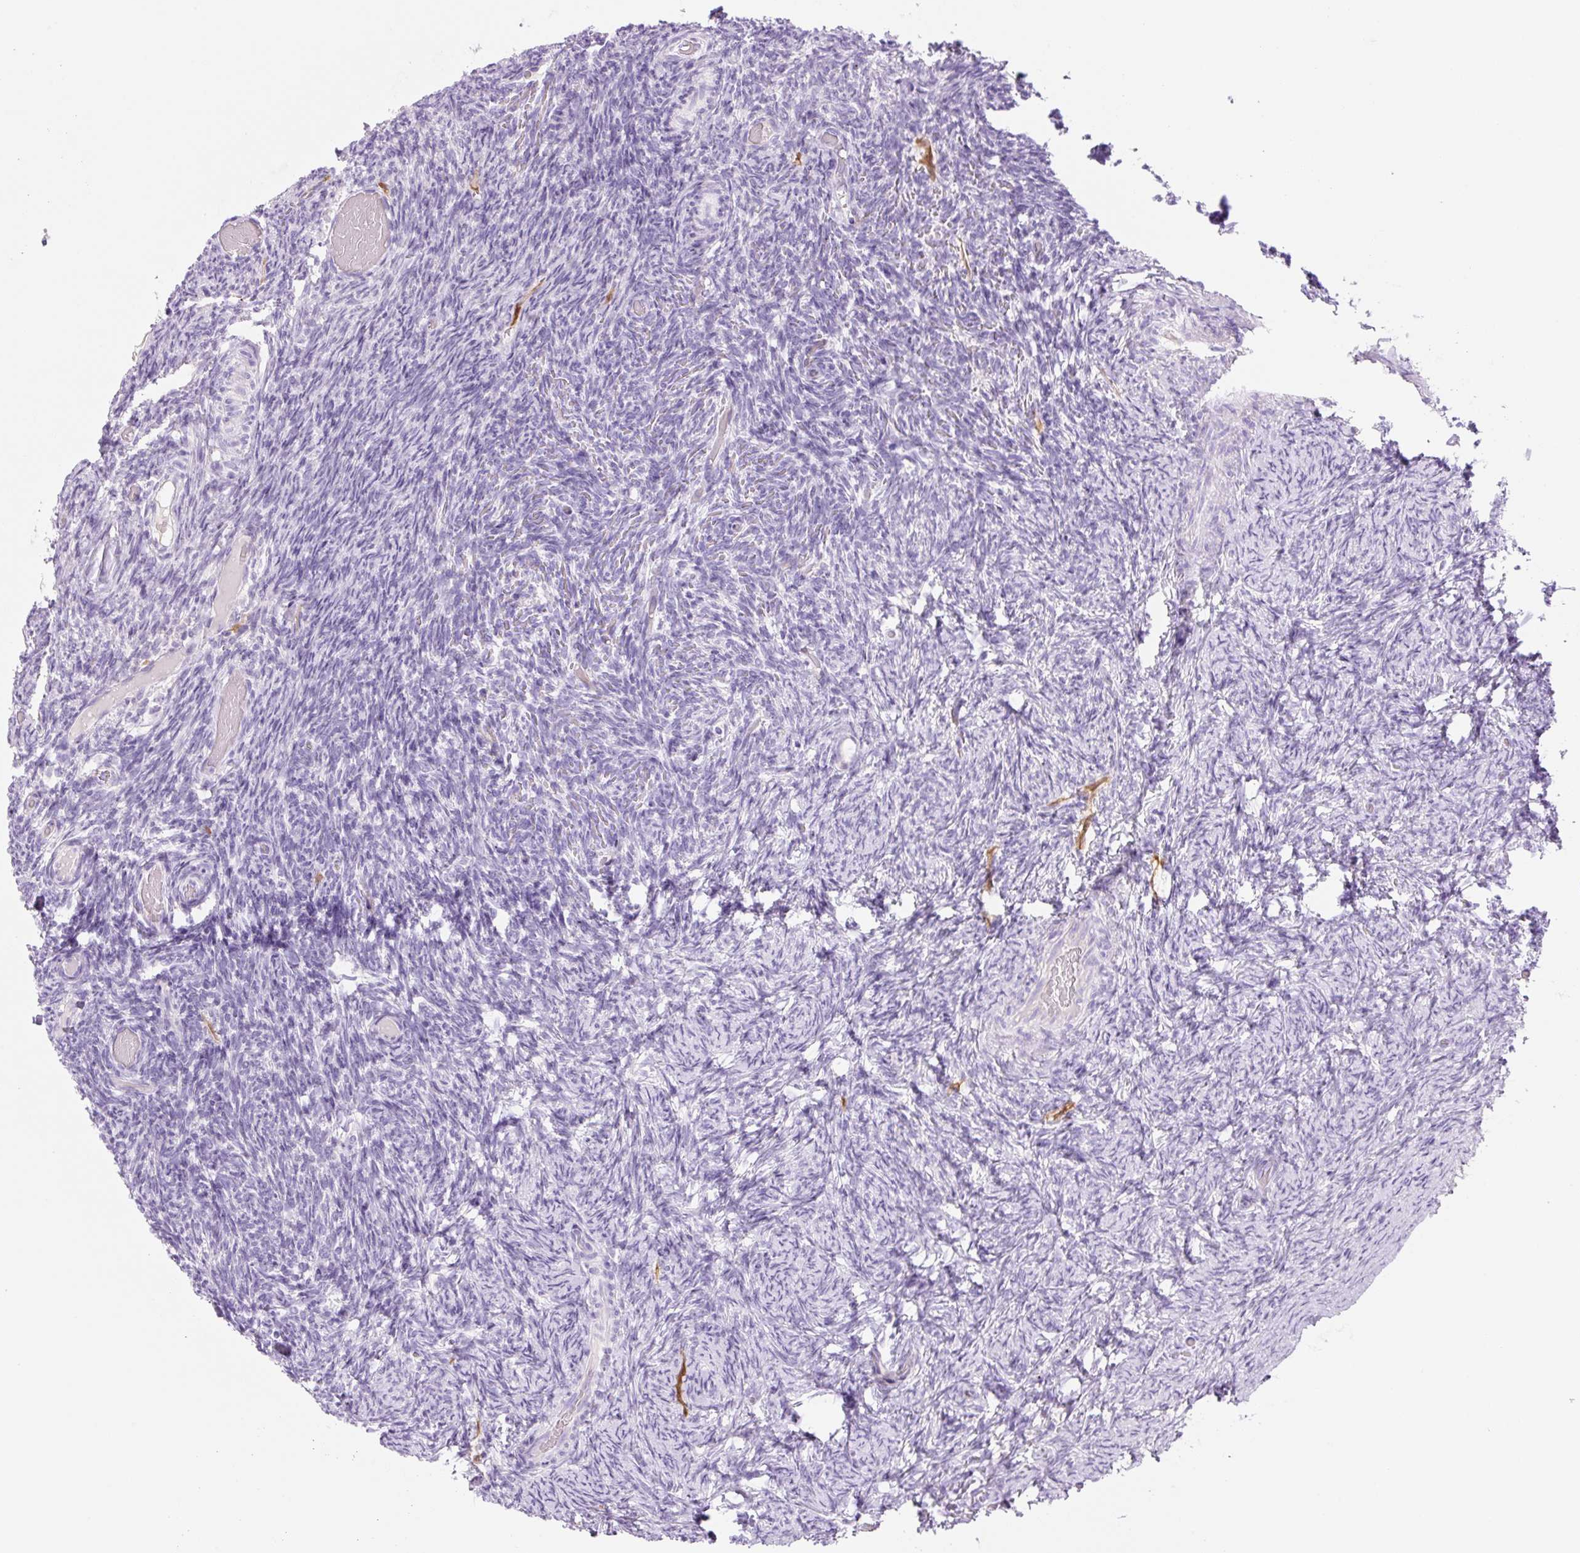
{"staining": {"intensity": "negative", "quantity": "none", "location": "none"}, "tissue": "ovary", "cell_type": "Follicle cells", "image_type": "normal", "snomed": [{"axis": "morphology", "description": "Normal tissue, NOS"}, {"axis": "topography", "description": "Ovary"}], "caption": "A photomicrograph of human ovary is negative for staining in follicle cells. The staining was performed using DAB to visualize the protein expression in brown, while the nuclei were stained in blue with hematoxylin (Magnification: 20x).", "gene": "FABP5", "patient": {"sex": "female", "age": 34}}